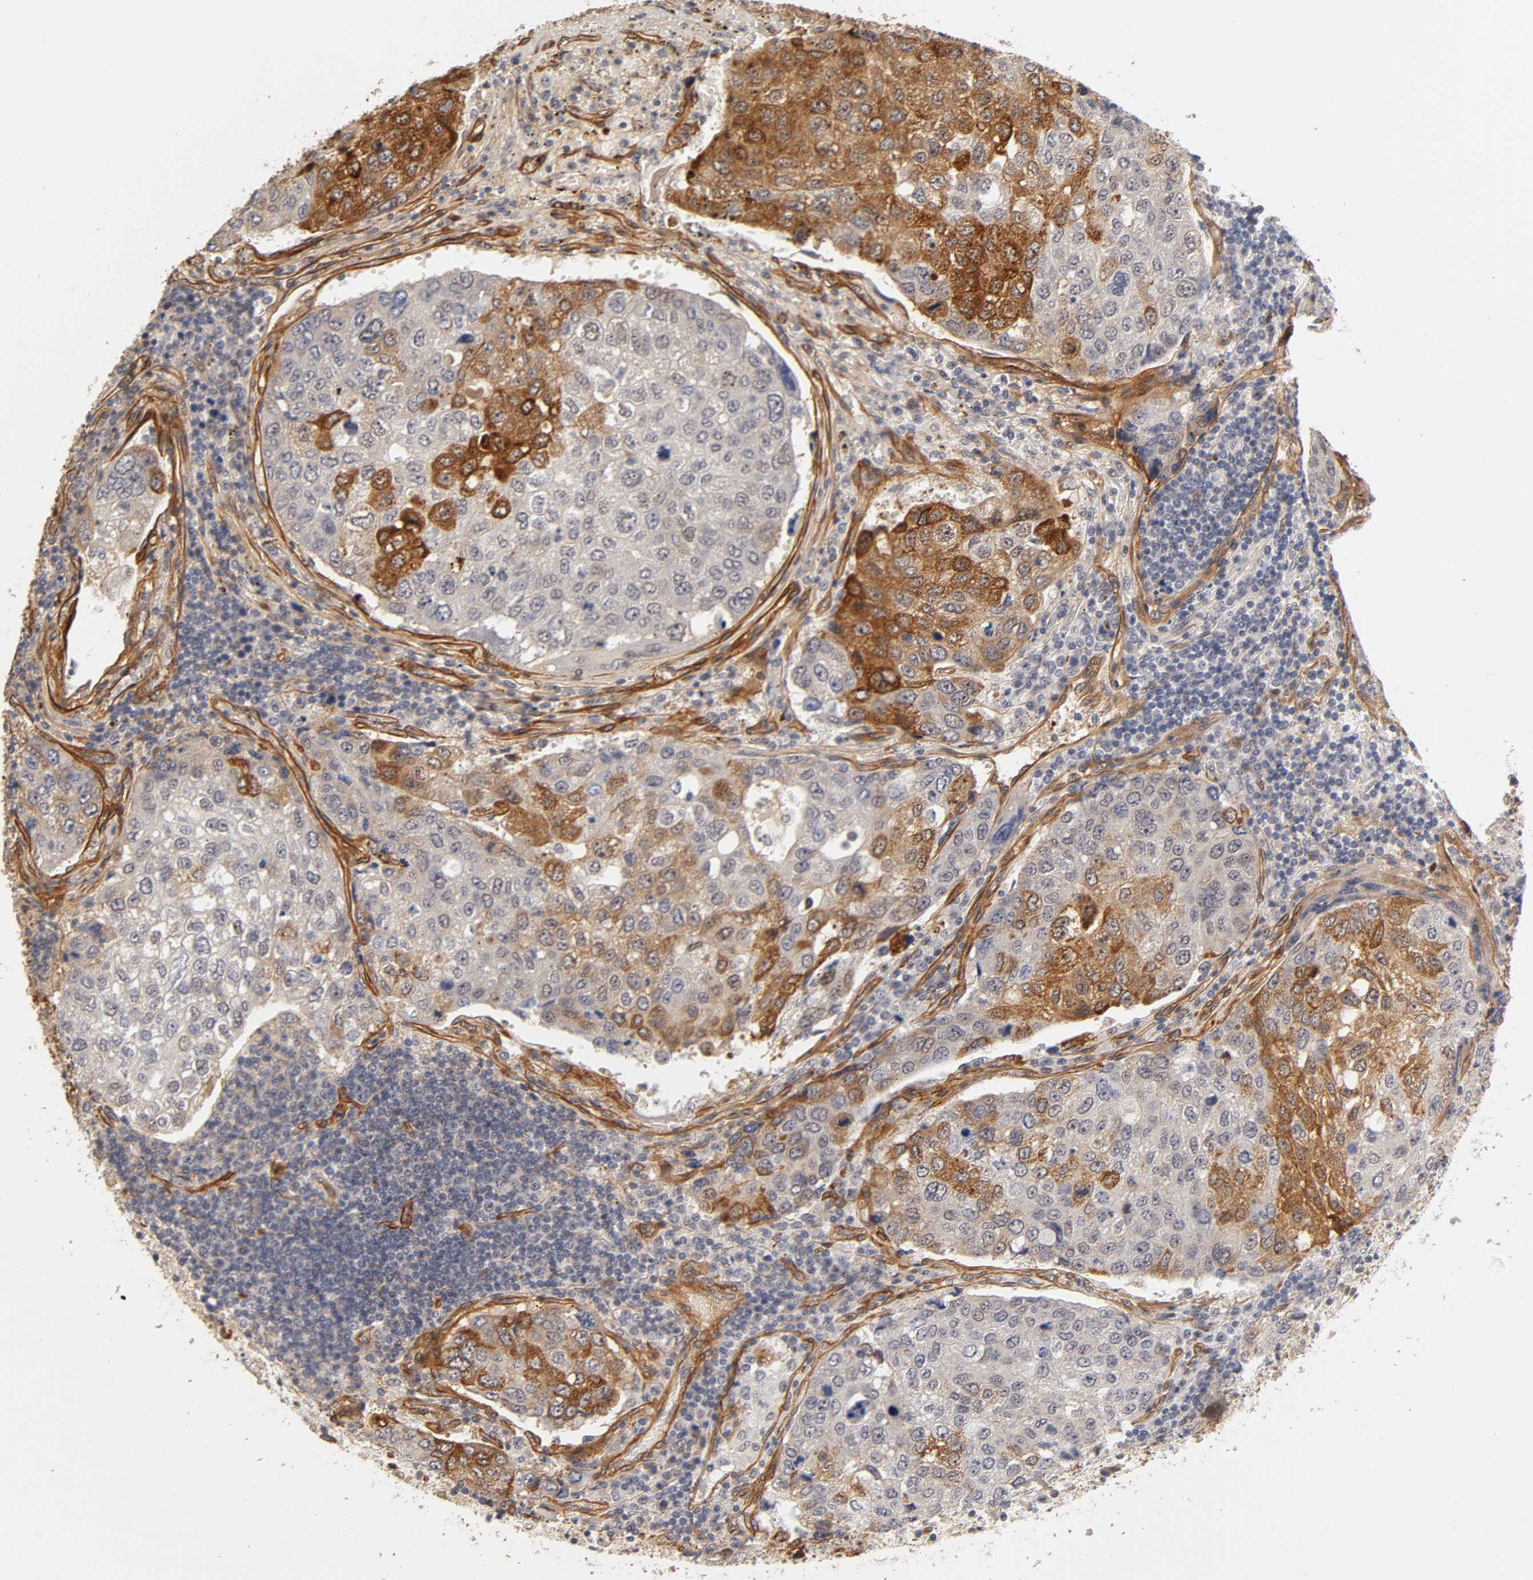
{"staining": {"intensity": "strong", "quantity": "25%-75%", "location": "cytoplasmic/membranous"}, "tissue": "urothelial cancer", "cell_type": "Tumor cells", "image_type": "cancer", "snomed": [{"axis": "morphology", "description": "Urothelial carcinoma, High grade"}, {"axis": "topography", "description": "Lymph node"}, {"axis": "topography", "description": "Urinary bladder"}], "caption": "A high amount of strong cytoplasmic/membranous expression is present in approximately 25%-75% of tumor cells in high-grade urothelial carcinoma tissue. The protein of interest is shown in brown color, while the nuclei are stained blue.", "gene": "LAMB1", "patient": {"sex": "male", "age": 51}}